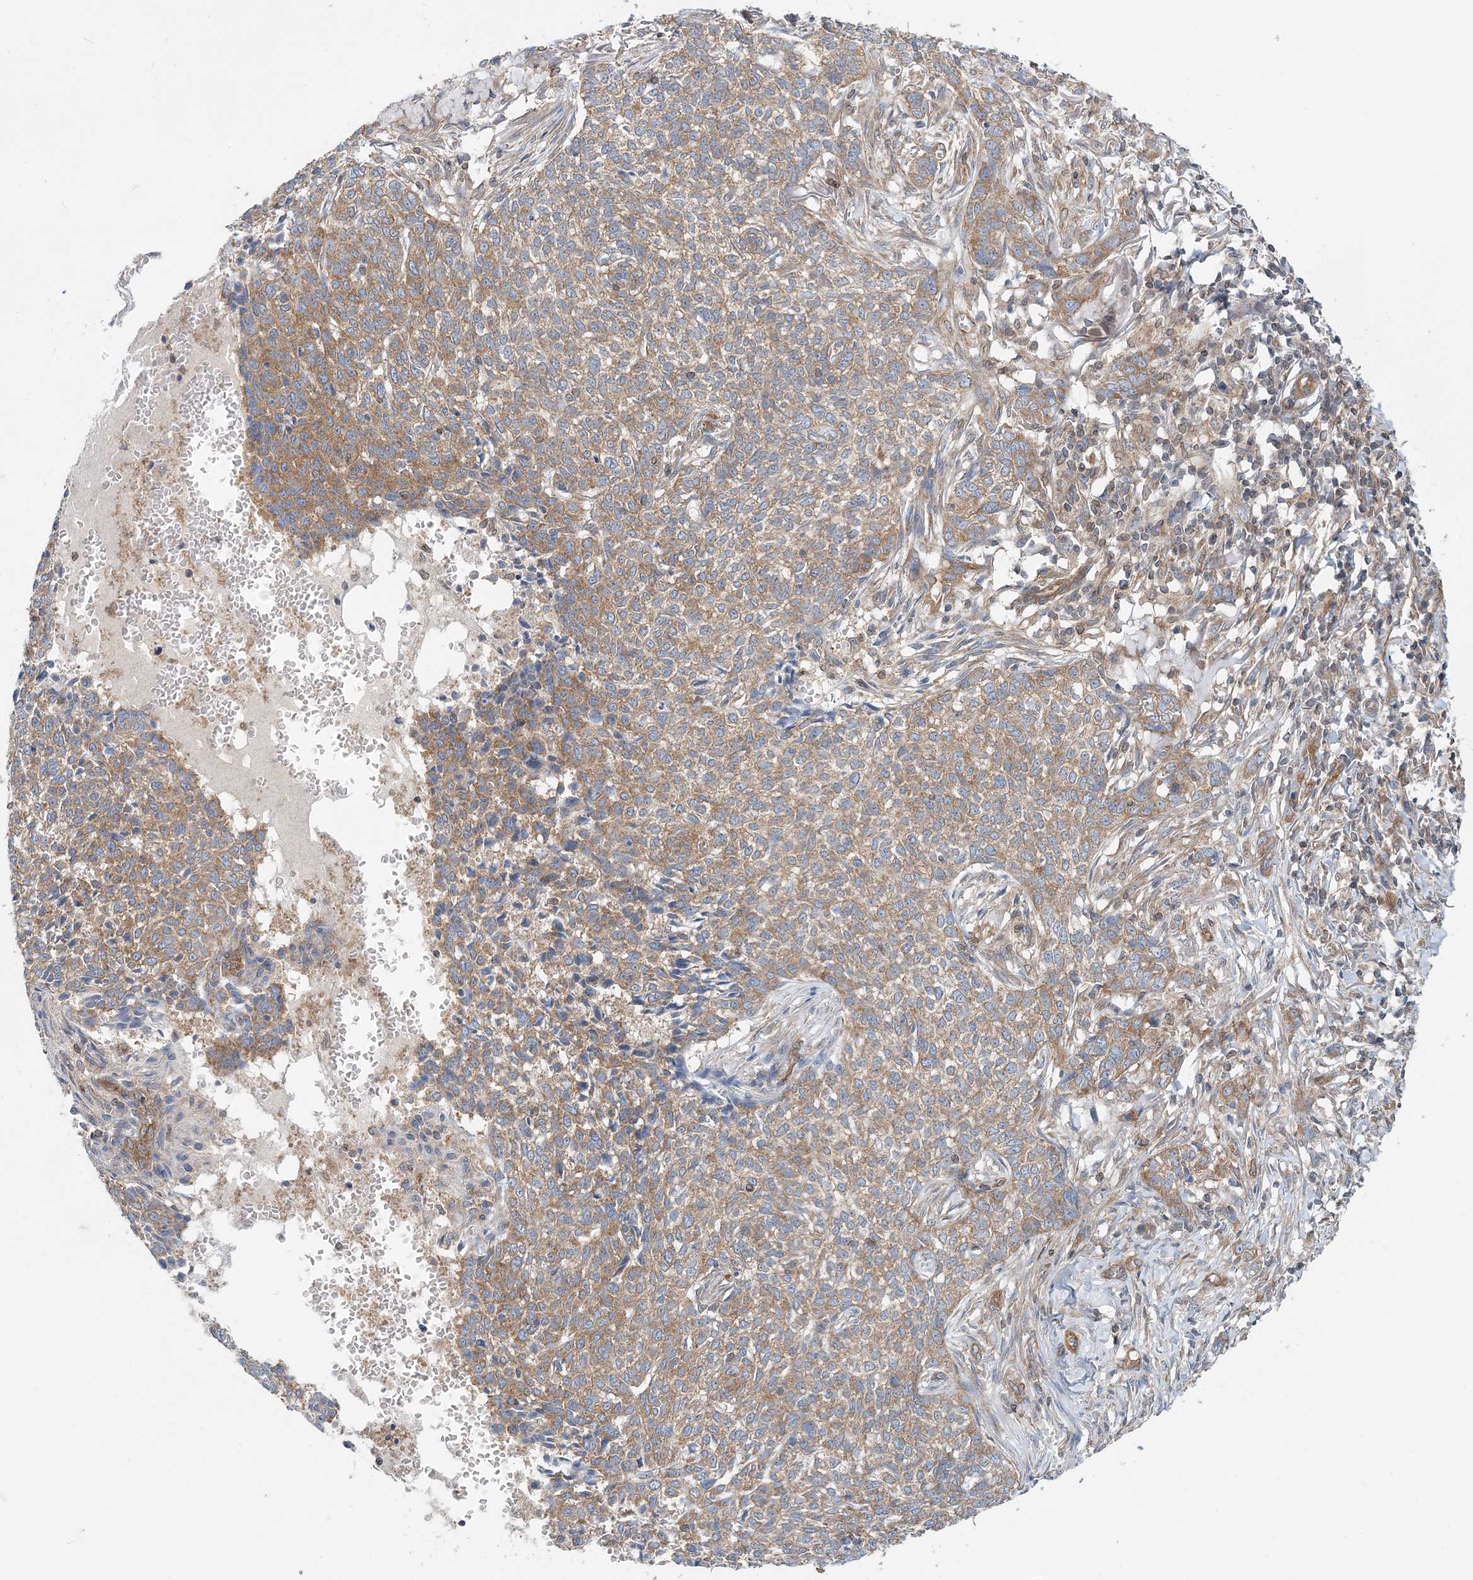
{"staining": {"intensity": "moderate", "quantity": ">75%", "location": "cytoplasmic/membranous"}, "tissue": "skin cancer", "cell_type": "Tumor cells", "image_type": "cancer", "snomed": [{"axis": "morphology", "description": "Basal cell carcinoma"}, {"axis": "topography", "description": "Skin"}], "caption": "High-magnification brightfield microscopy of skin cancer (basal cell carcinoma) stained with DAB (brown) and counterstained with hematoxylin (blue). tumor cells exhibit moderate cytoplasmic/membranous expression is seen in approximately>75% of cells.", "gene": "MOB4", "patient": {"sex": "male", "age": 85}}